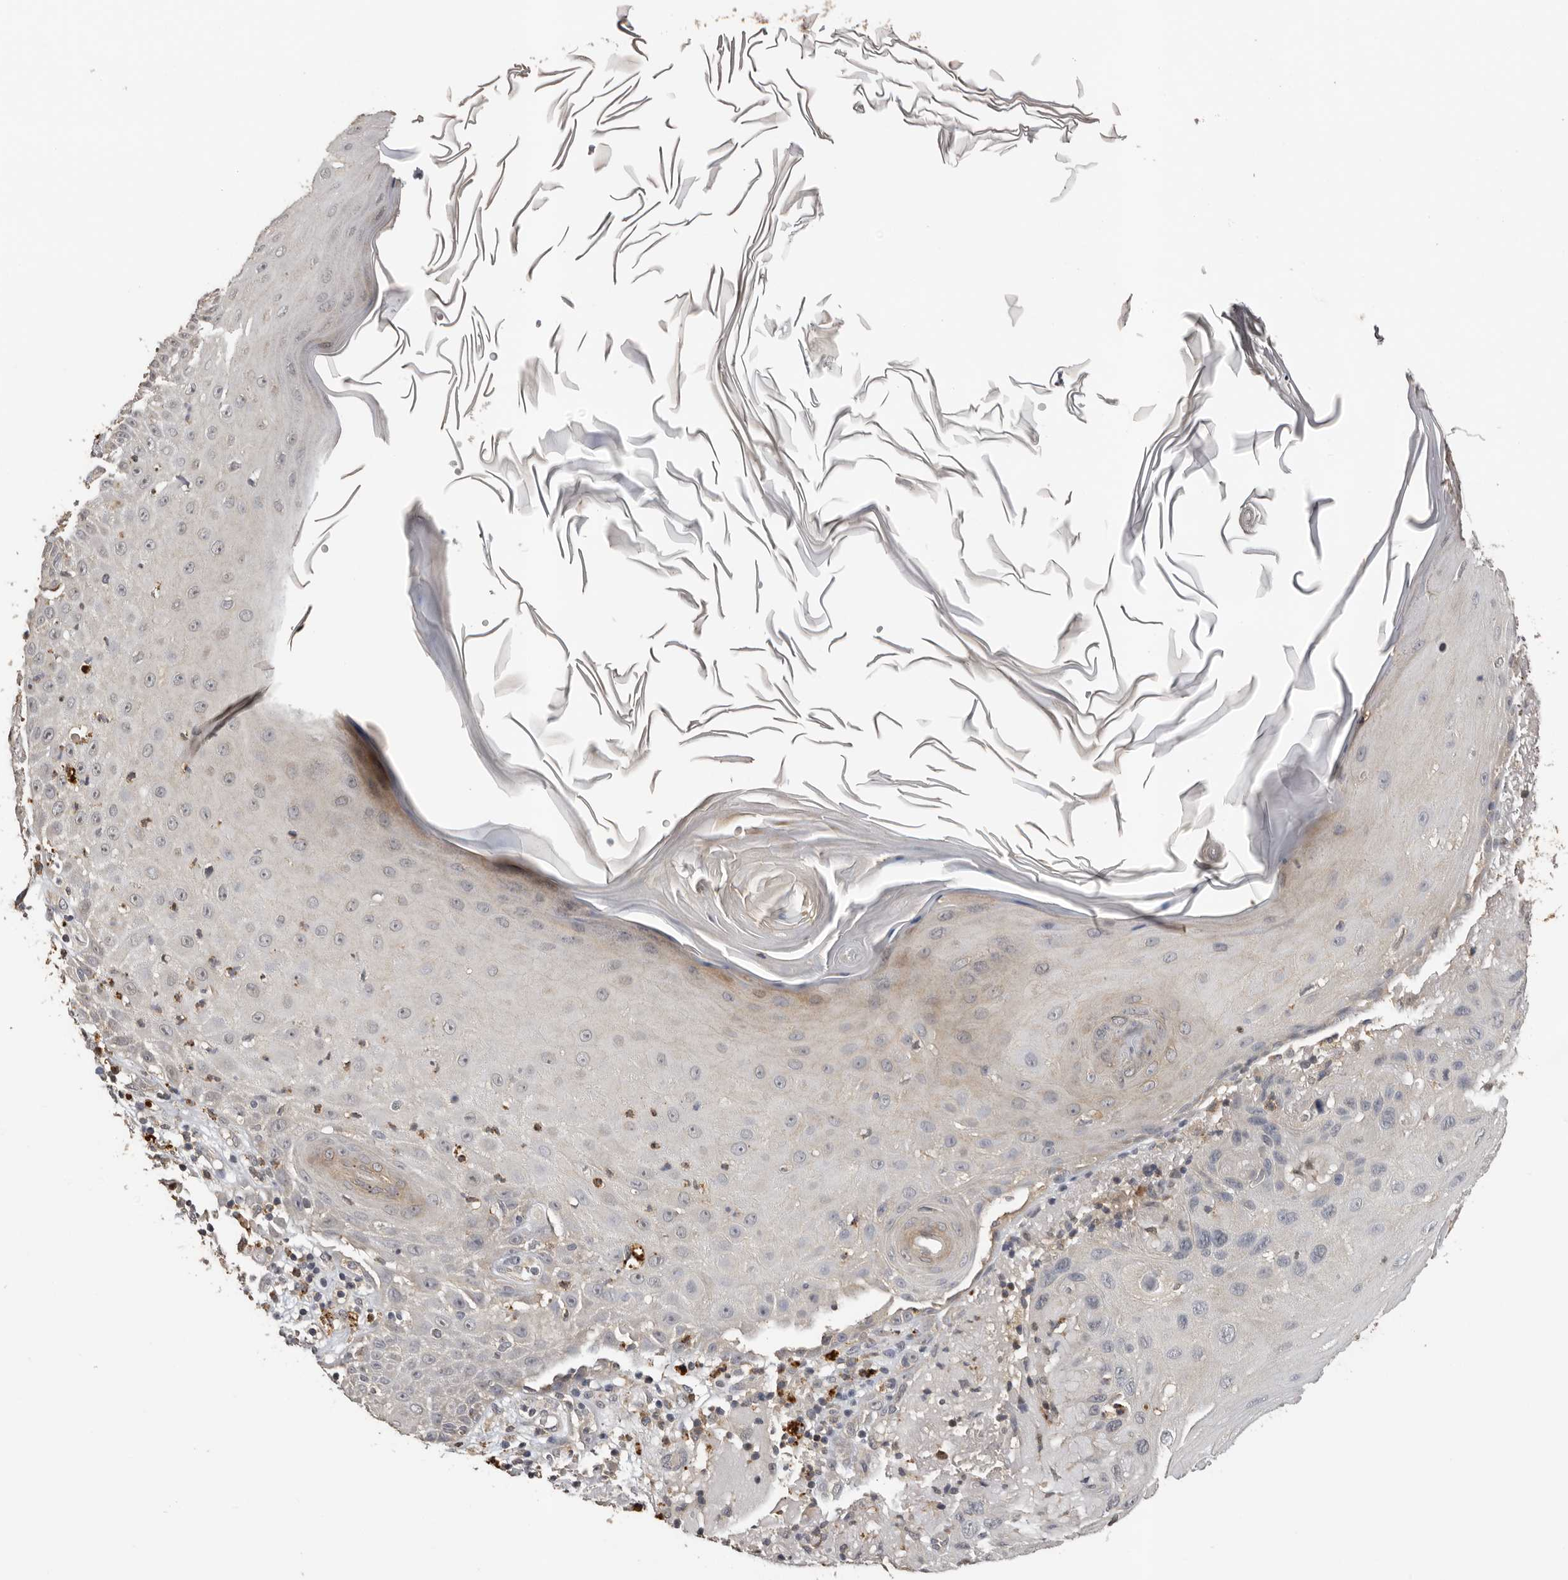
{"staining": {"intensity": "negative", "quantity": "none", "location": "none"}, "tissue": "skin cancer", "cell_type": "Tumor cells", "image_type": "cancer", "snomed": [{"axis": "morphology", "description": "Normal tissue, NOS"}, {"axis": "morphology", "description": "Squamous cell carcinoma, NOS"}, {"axis": "topography", "description": "Skin"}], "caption": "A high-resolution micrograph shows immunohistochemistry staining of squamous cell carcinoma (skin), which demonstrates no significant staining in tumor cells.", "gene": "KIF2B", "patient": {"sex": "female", "age": 96}}